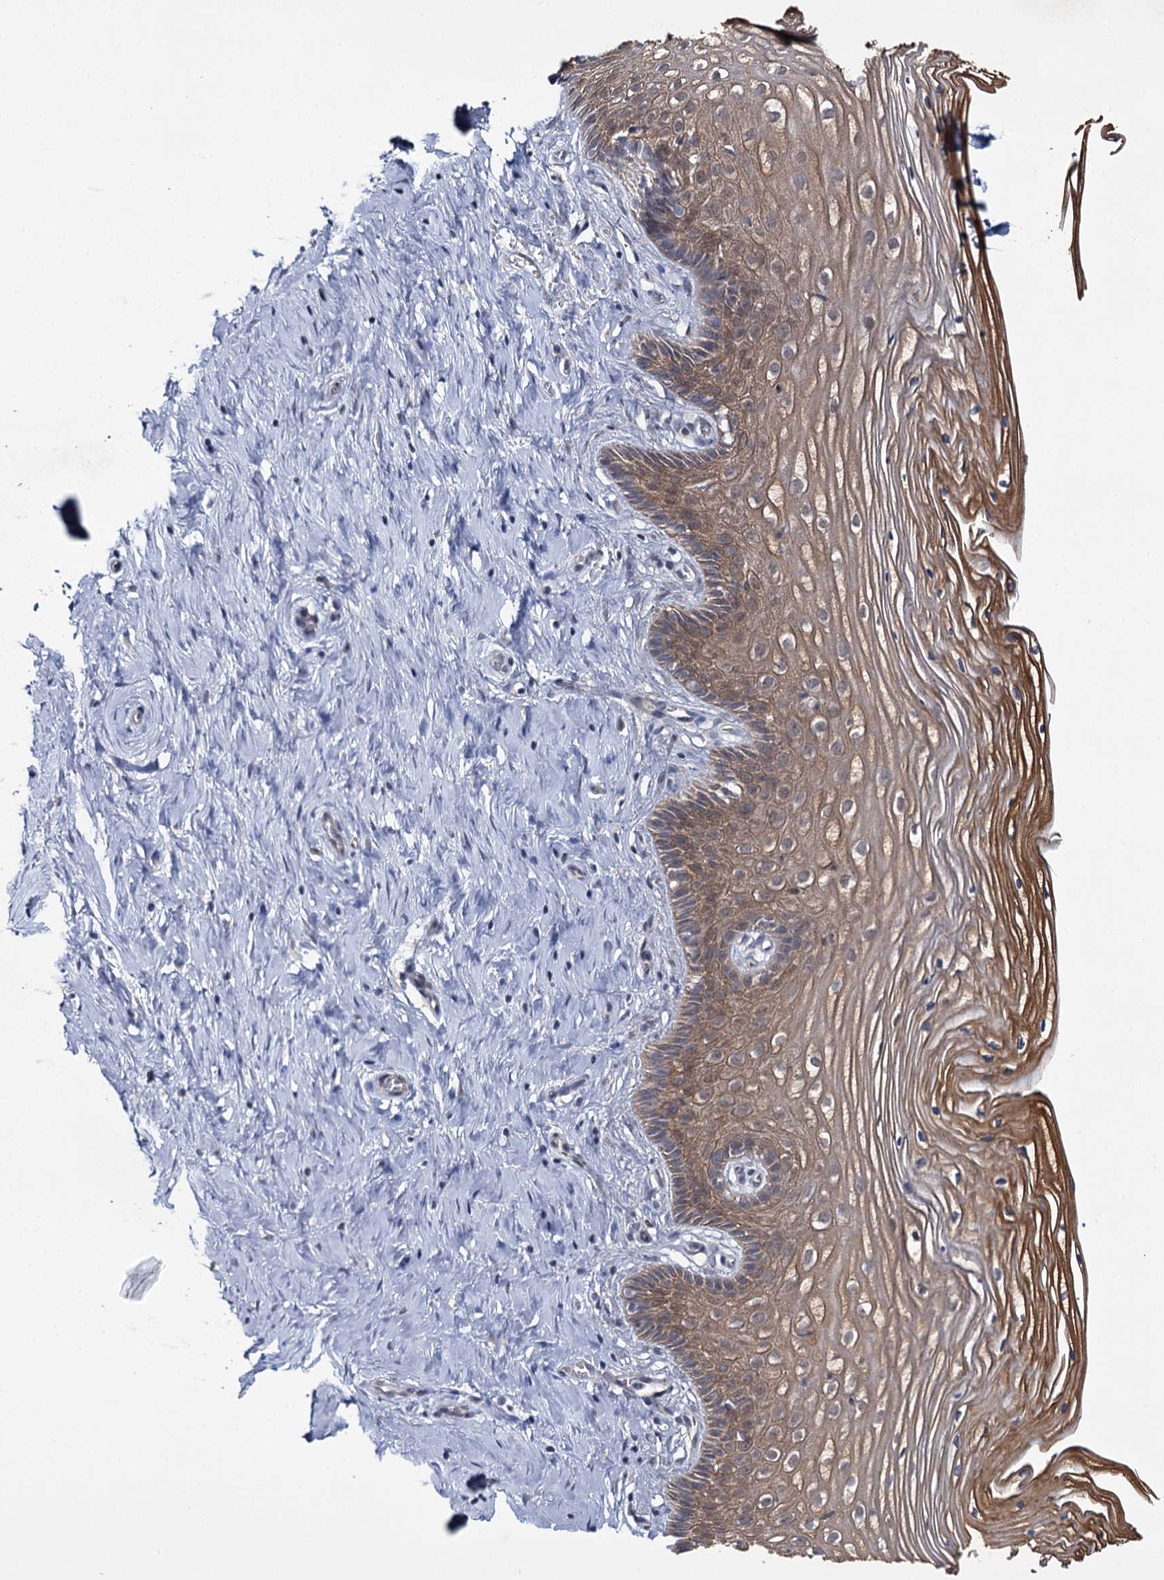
{"staining": {"intensity": "negative", "quantity": "none", "location": "none"}, "tissue": "cervix", "cell_type": "Glandular cells", "image_type": "normal", "snomed": [{"axis": "morphology", "description": "Normal tissue, NOS"}, {"axis": "topography", "description": "Cervix"}], "caption": "IHC histopathology image of normal cervix: cervix stained with DAB displays no significant protein positivity in glandular cells. (Brightfield microscopy of DAB (3,3'-diaminobenzidine) immunohistochemistry at high magnification).", "gene": "MBLAC2", "patient": {"sex": "female", "age": 33}}